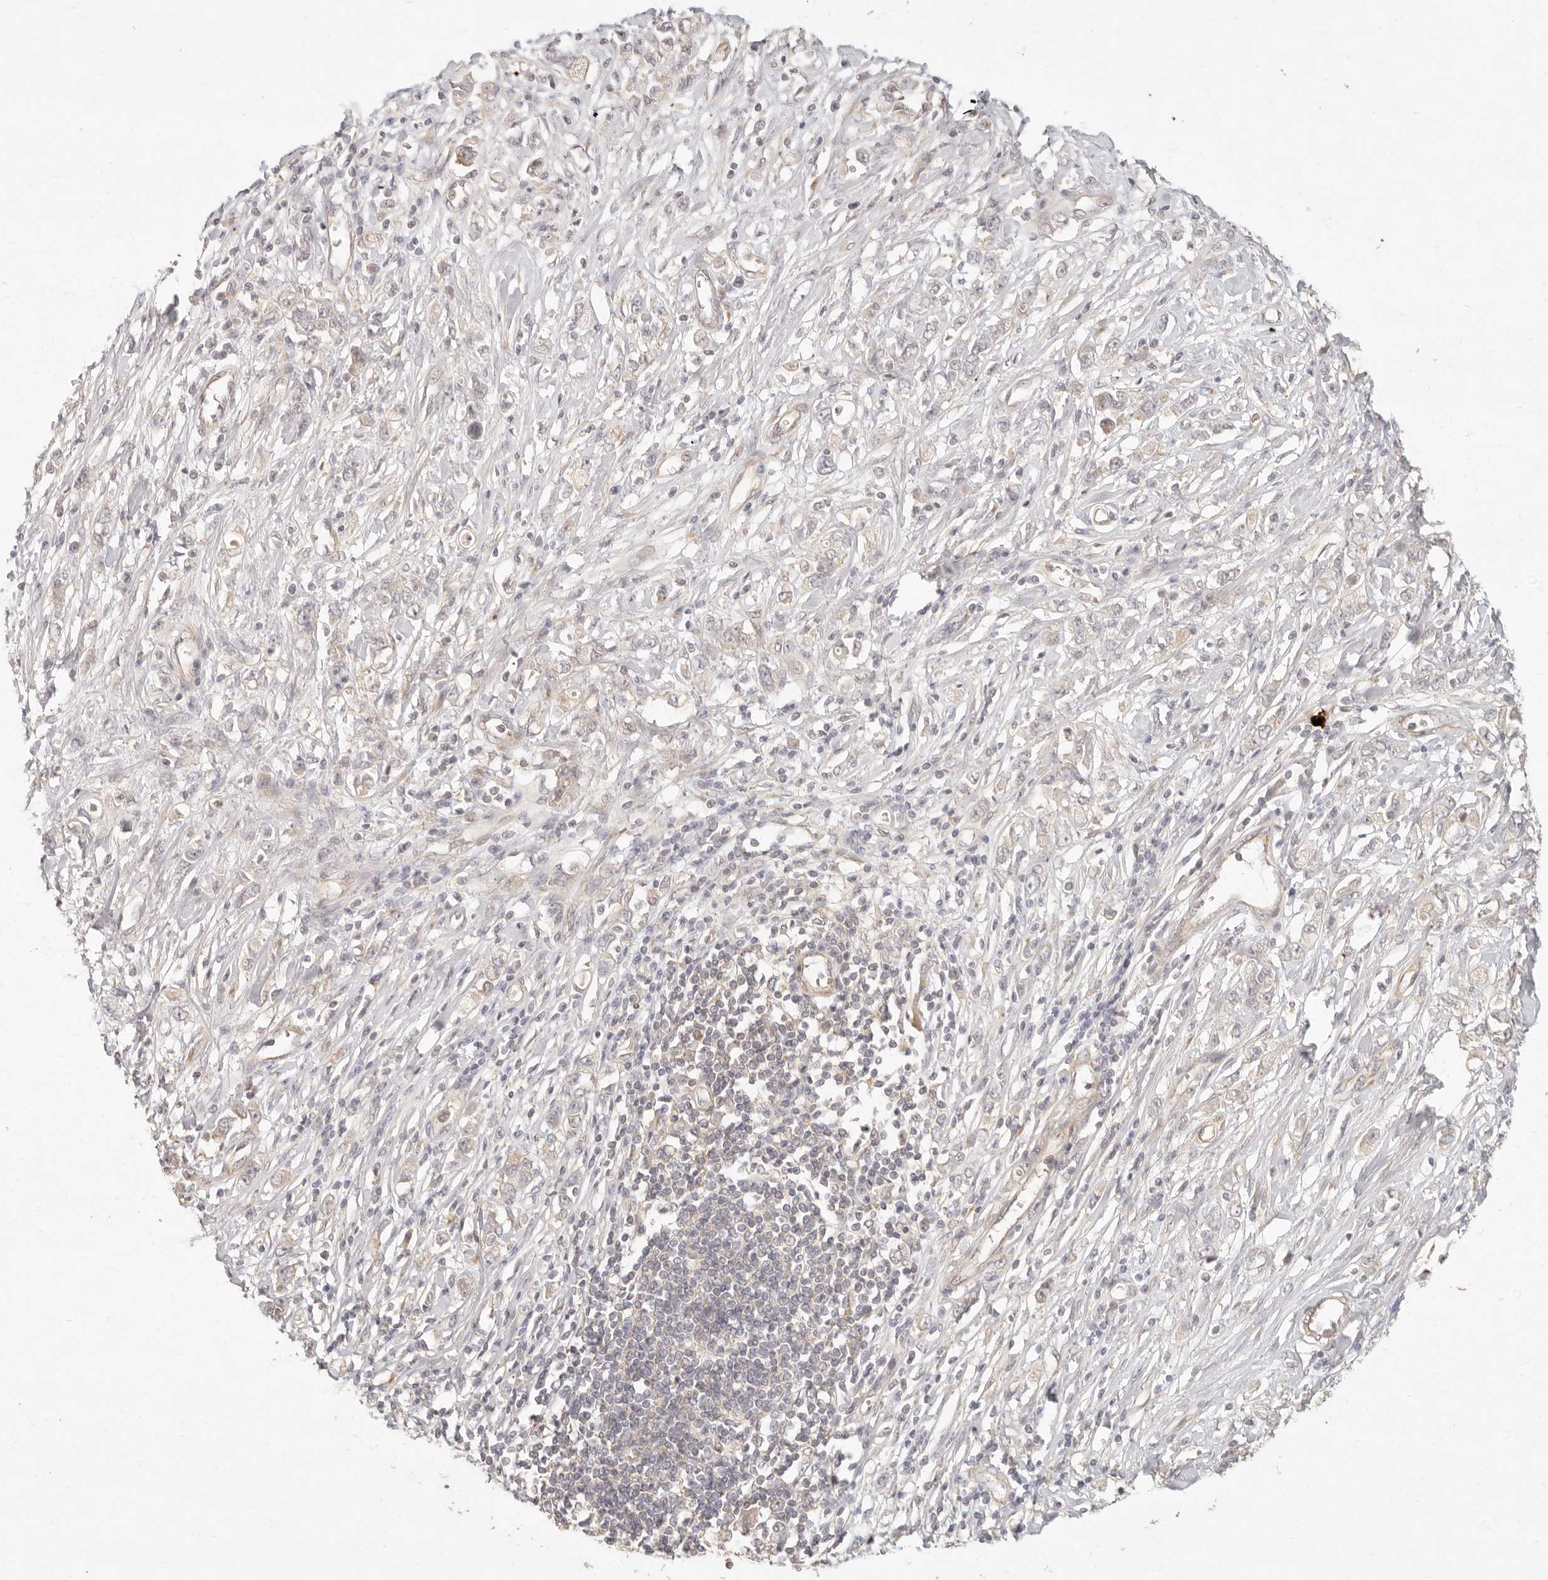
{"staining": {"intensity": "negative", "quantity": "none", "location": "none"}, "tissue": "stomach cancer", "cell_type": "Tumor cells", "image_type": "cancer", "snomed": [{"axis": "morphology", "description": "Adenocarcinoma, NOS"}, {"axis": "topography", "description": "Stomach"}], "caption": "There is no significant expression in tumor cells of stomach cancer.", "gene": "PPP1R3B", "patient": {"sex": "female", "age": 76}}